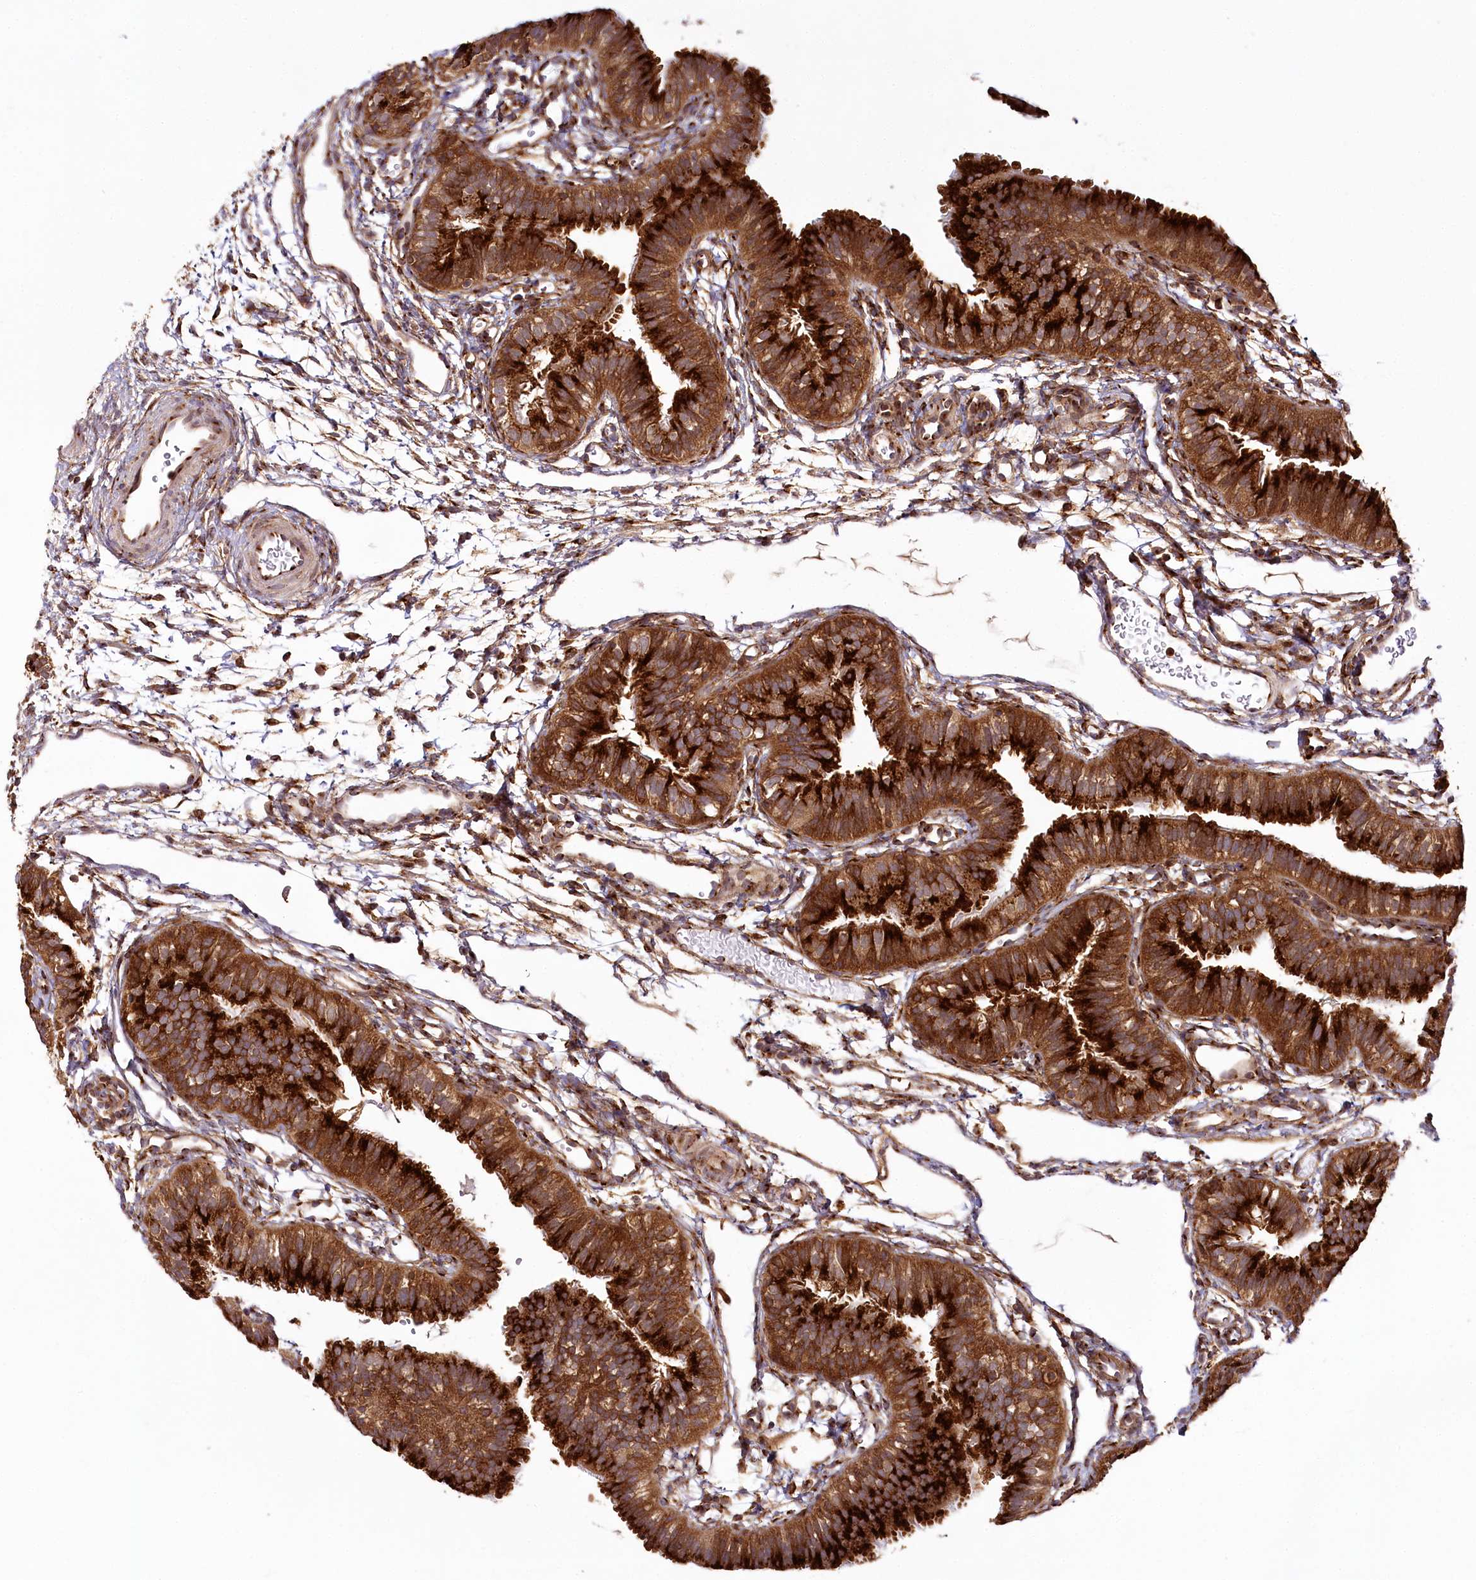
{"staining": {"intensity": "strong", "quantity": ">75%", "location": "cytoplasmic/membranous"}, "tissue": "fallopian tube", "cell_type": "Glandular cells", "image_type": "normal", "snomed": [{"axis": "morphology", "description": "Normal tissue, NOS"}, {"axis": "topography", "description": "Fallopian tube"}], "caption": "A brown stain shows strong cytoplasmic/membranous expression of a protein in glandular cells of benign human fallopian tube.", "gene": "COPG1", "patient": {"sex": "female", "age": 35}}